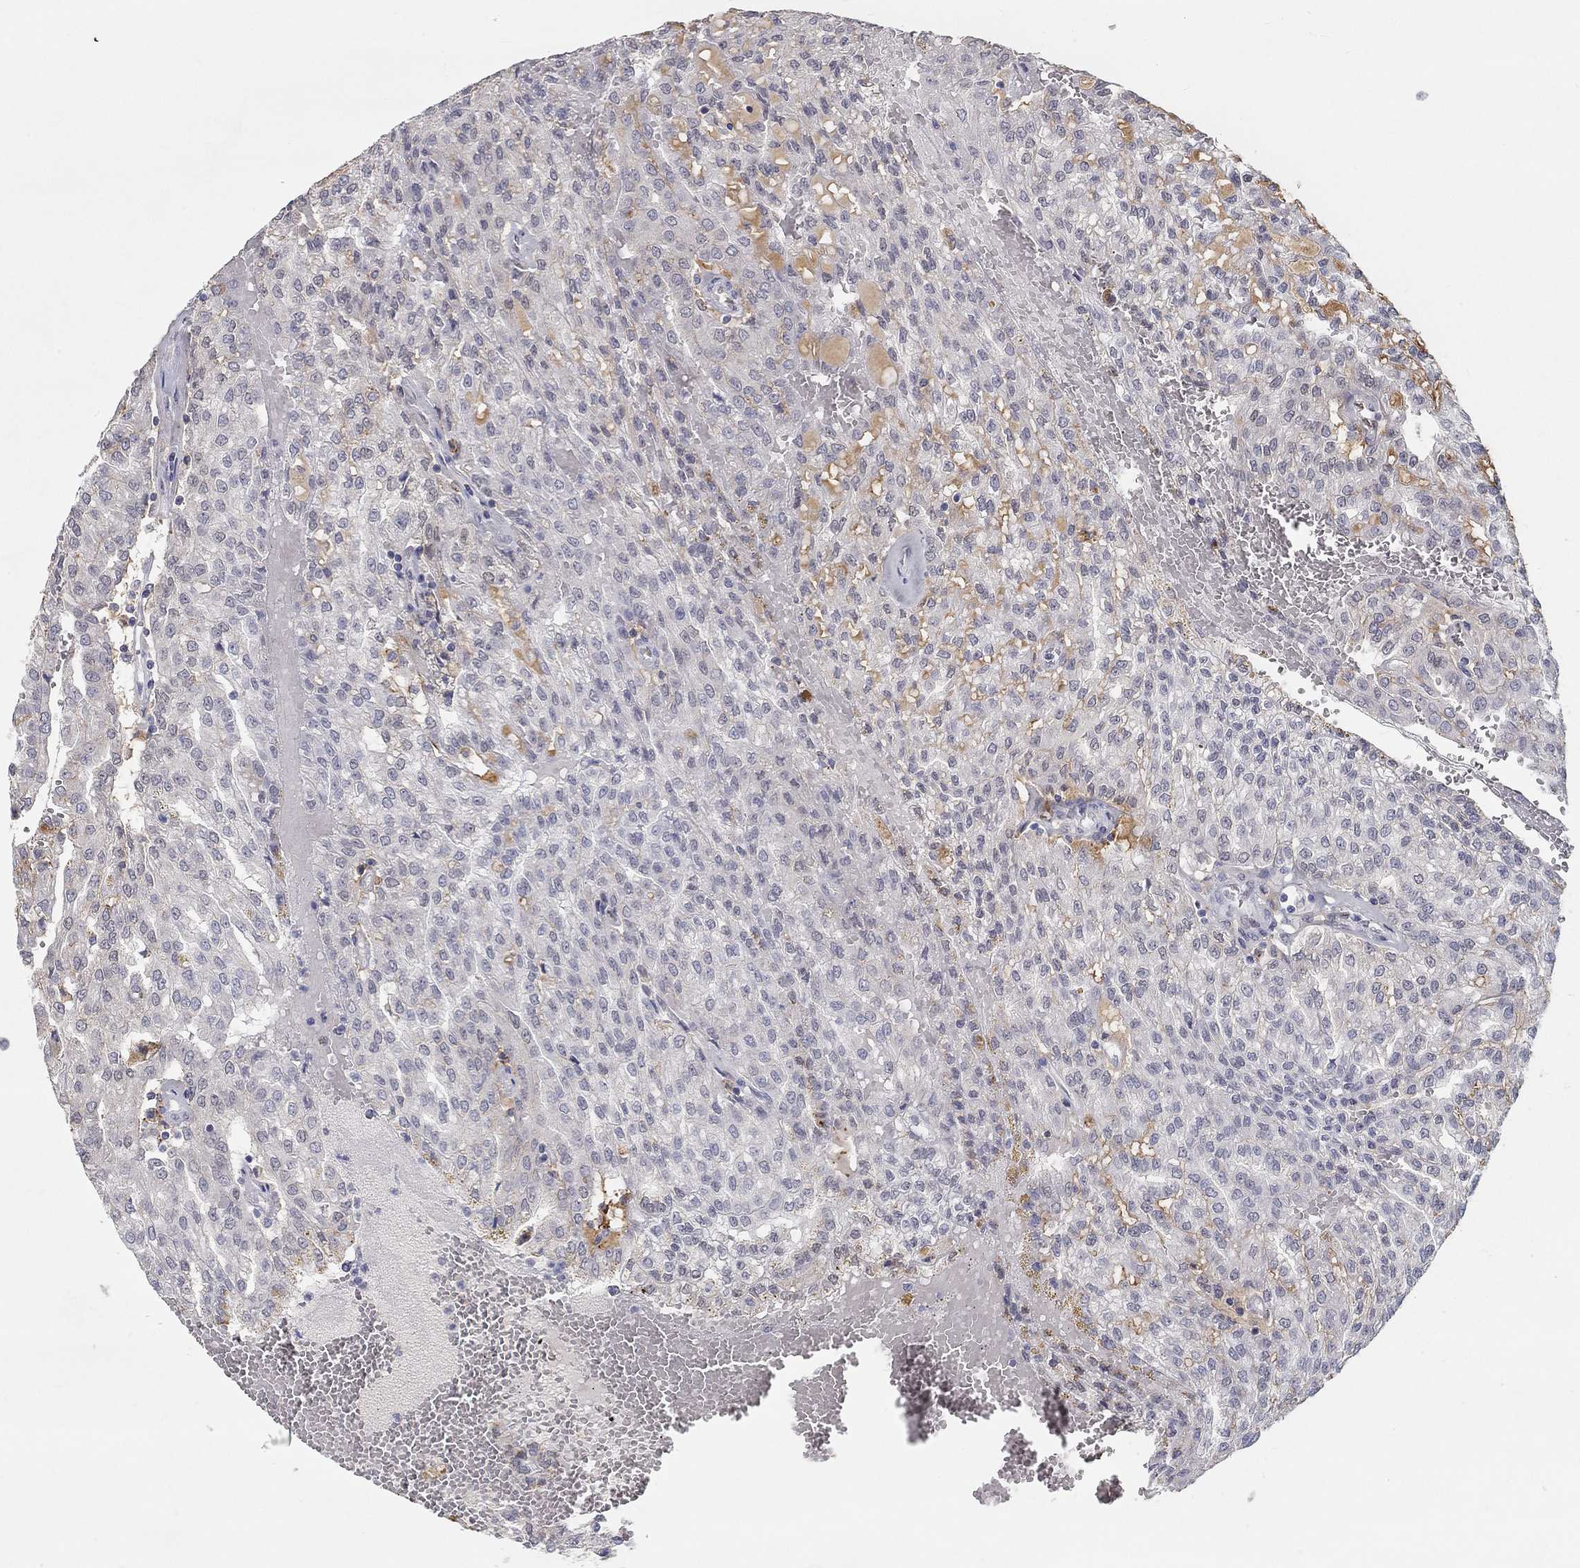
{"staining": {"intensity": "weak", "quantity": "<25%", "location": "cytoplasmic/membranous"}, "tissue": "renal cancer", "cell_type": "Tumor cells", "image_type": "cancer", "snomed": [{"axis": "morphology", "description": "Adenocarcinoma, NOS"}, {"axis": "topography", "description": "Kidney"}], "caption": "Histopathology image shows no significant protein expression in tumor cells of renal adenocarcinoma.", "gene": "FGF2", "patient": {"sex": "male", "age": 63}}